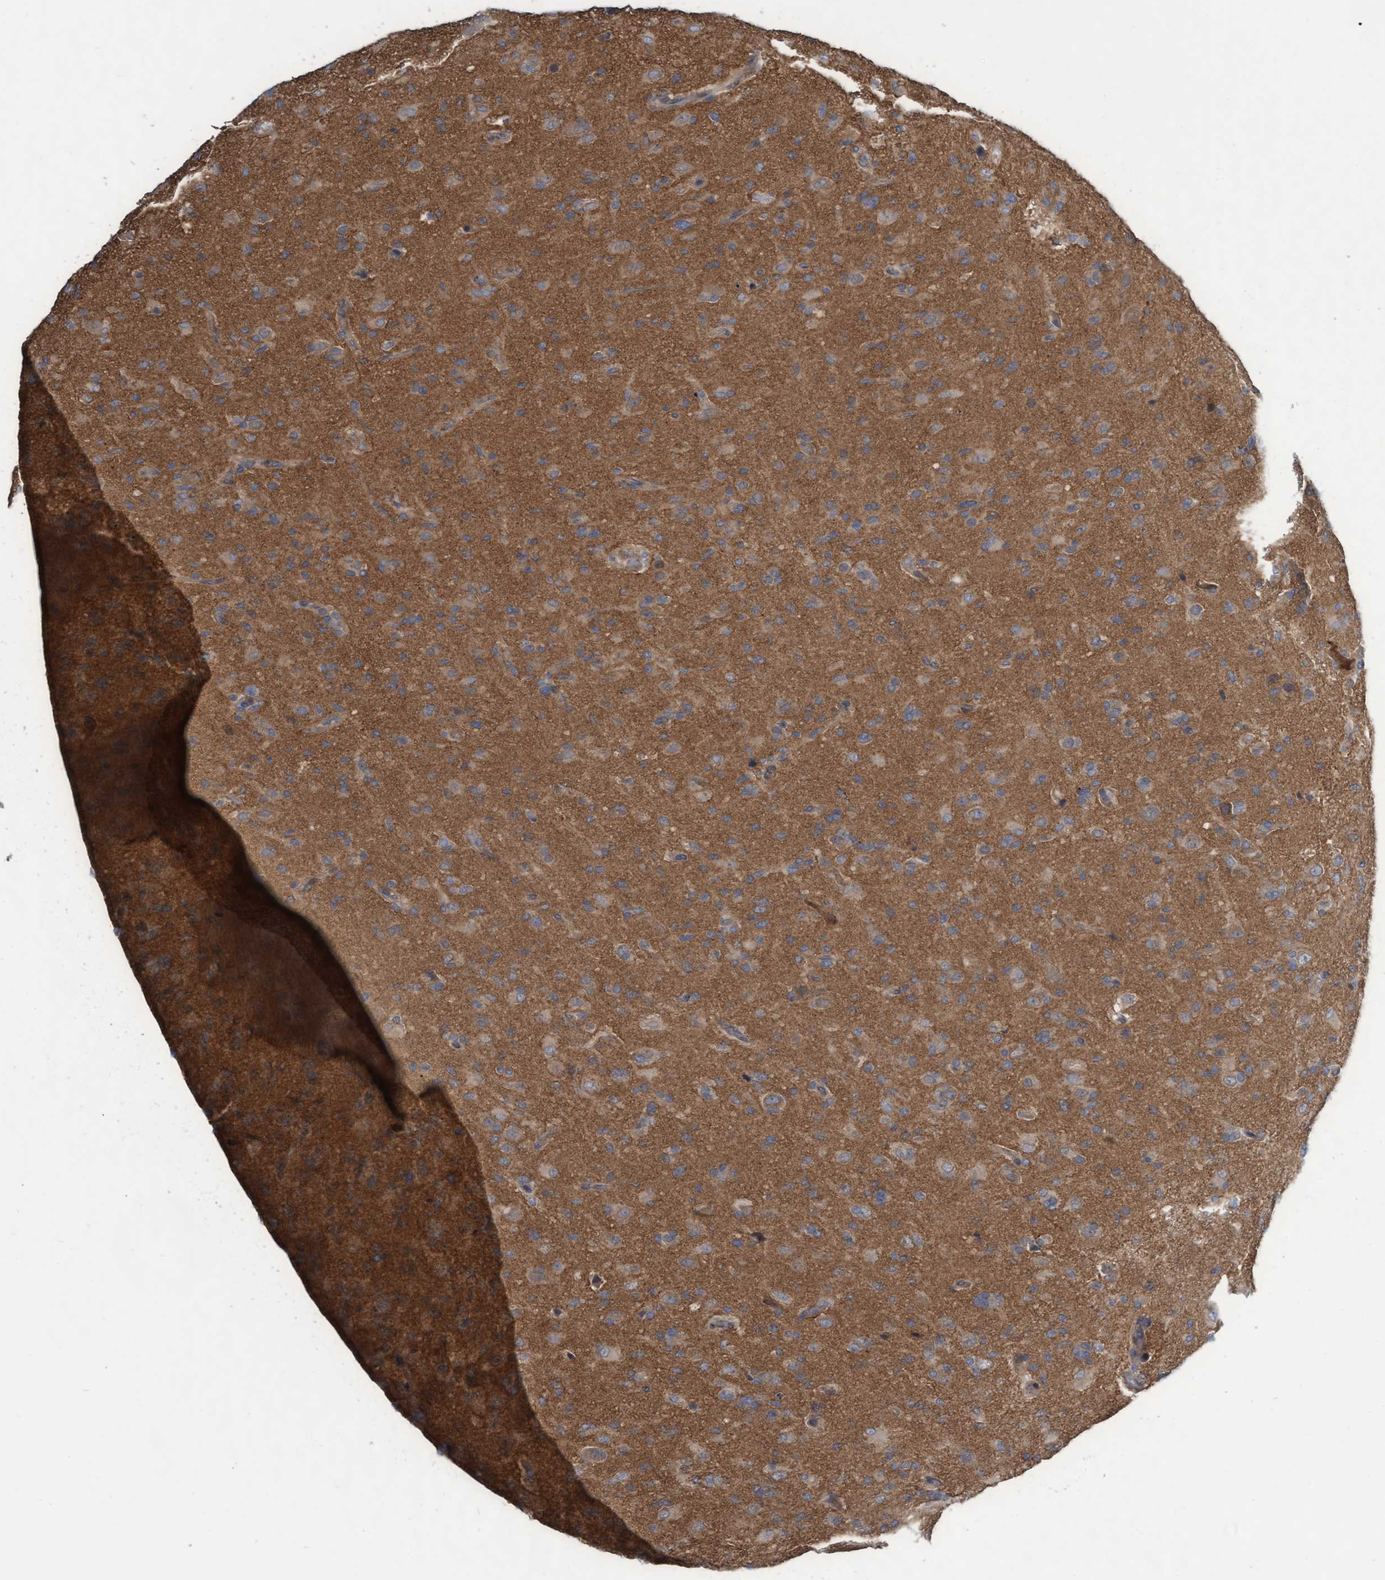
{"staining": {"intensity": "moderate", "quantity": "25%-75%", "location": "cytoplasmic/membranous"}, "tissue": "glioma", "cell_type": "Tumor cells", "image_type": "cancer", "snomed": [{"axis": "morphology", "description": "Glioma, malignant, High grade"}, {"axis": "topography", "description": "Brain"}], "caption": "DAB (3,3'-diaminobenzidine) immunohistochemical staining of glioma displays moderate cytoplasmic/membranous protein expression in about 25%-75% of tumor cells.", "gene": "ABCF2", "patient": {"sex": "male", "age": 71}}